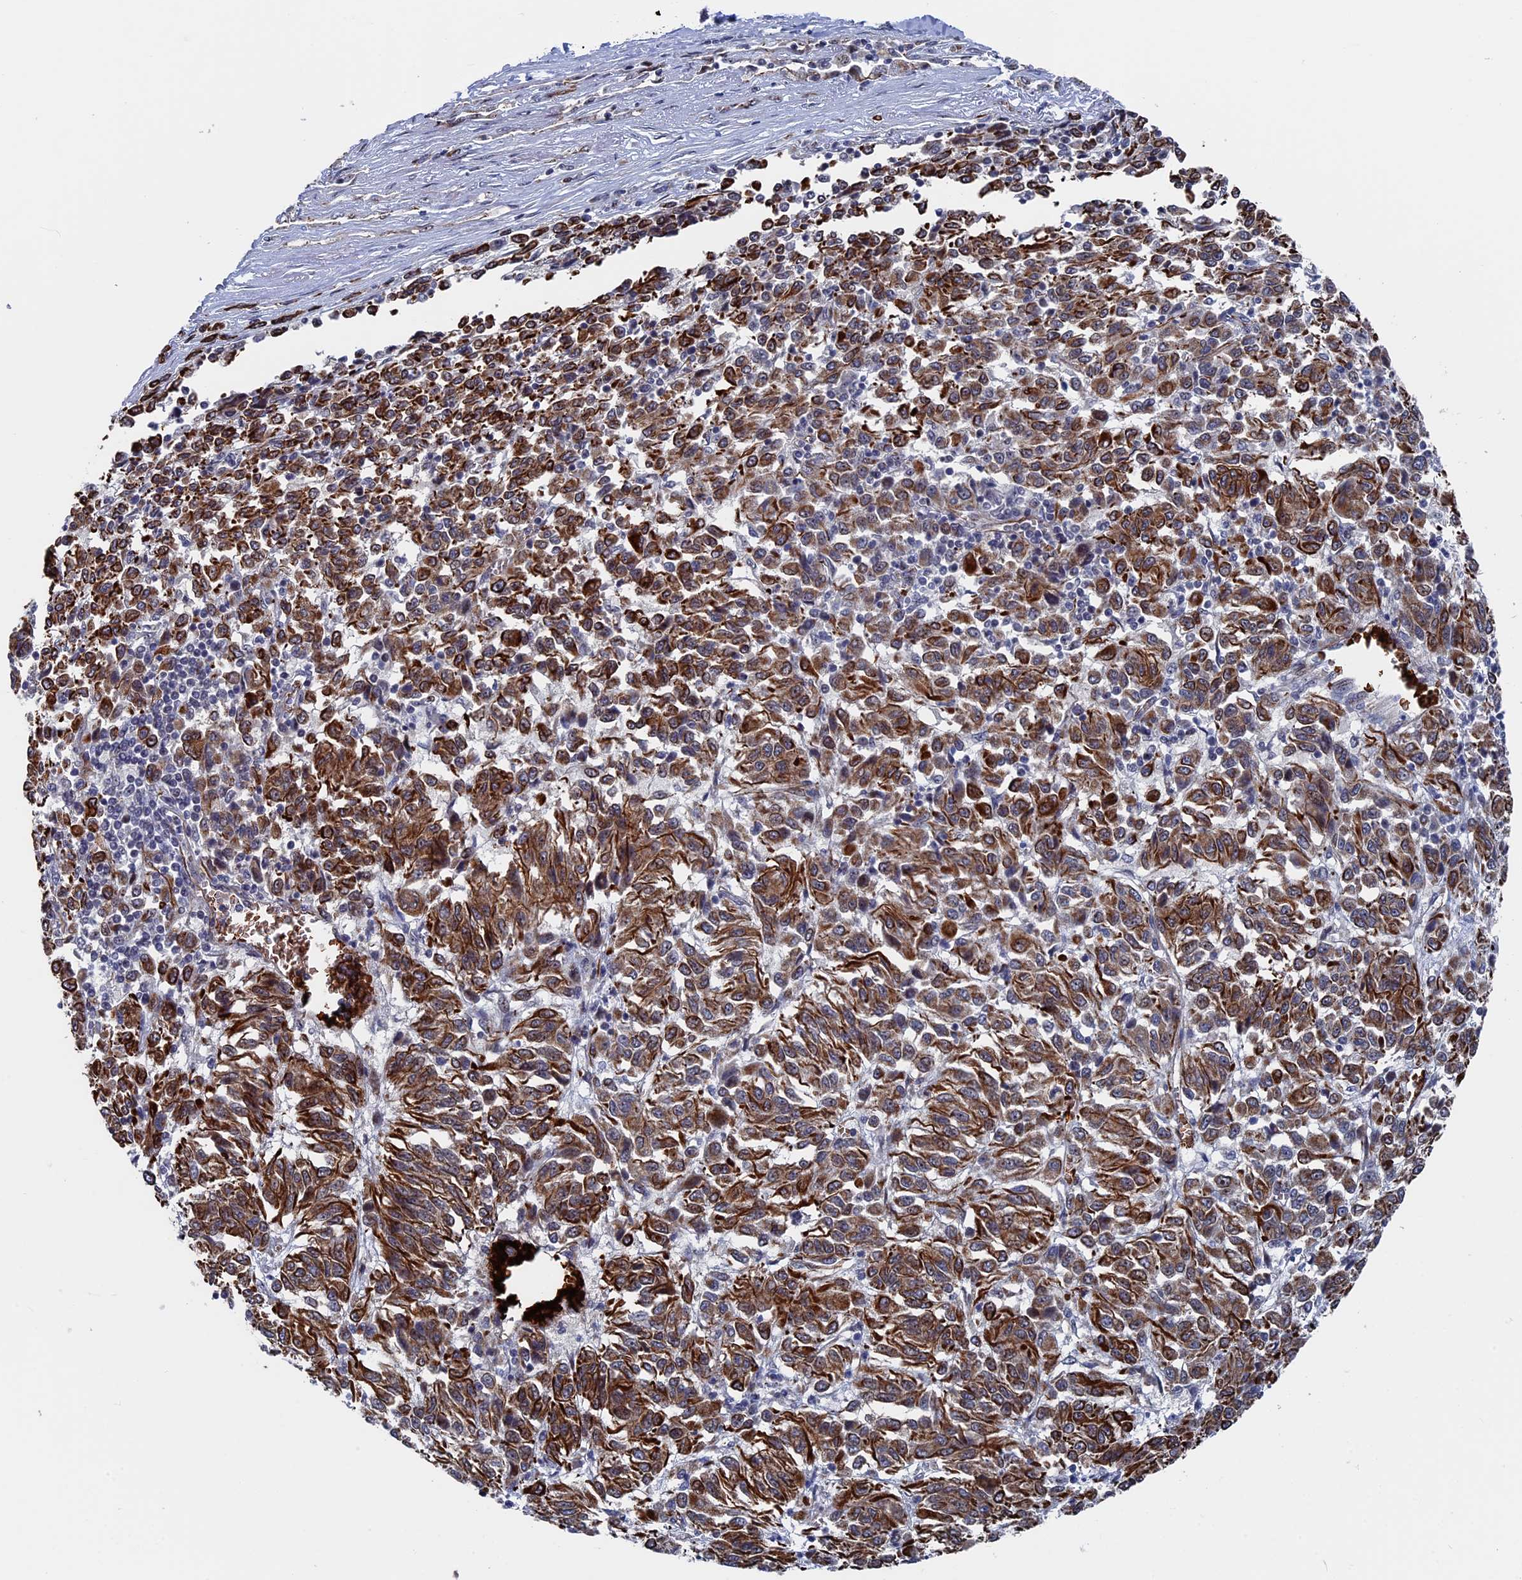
{"staining": {"intensity": "moderate", "quantity": ">75%", "location": "cytoplasmic/membranous"}, "tissue": "melanoma", "cell_type": "Tumor cells", "image_type": "cancer", "snomed": [{"axis": "morphology", "description": "Malignant melanoma, Metastatic site"}, {"axis": "topography", "description": "Lung"}], "caption": "Malignant melanoma (metastatic site) stained with DAB (3,3'-diaminobenzidine) IHC shows medium levels of moderate cytoplasmic/membranous expression in about >75% of tumor cells.", "gene": "EXOSC9", "patient": {"sex": "male", "age": 64}}